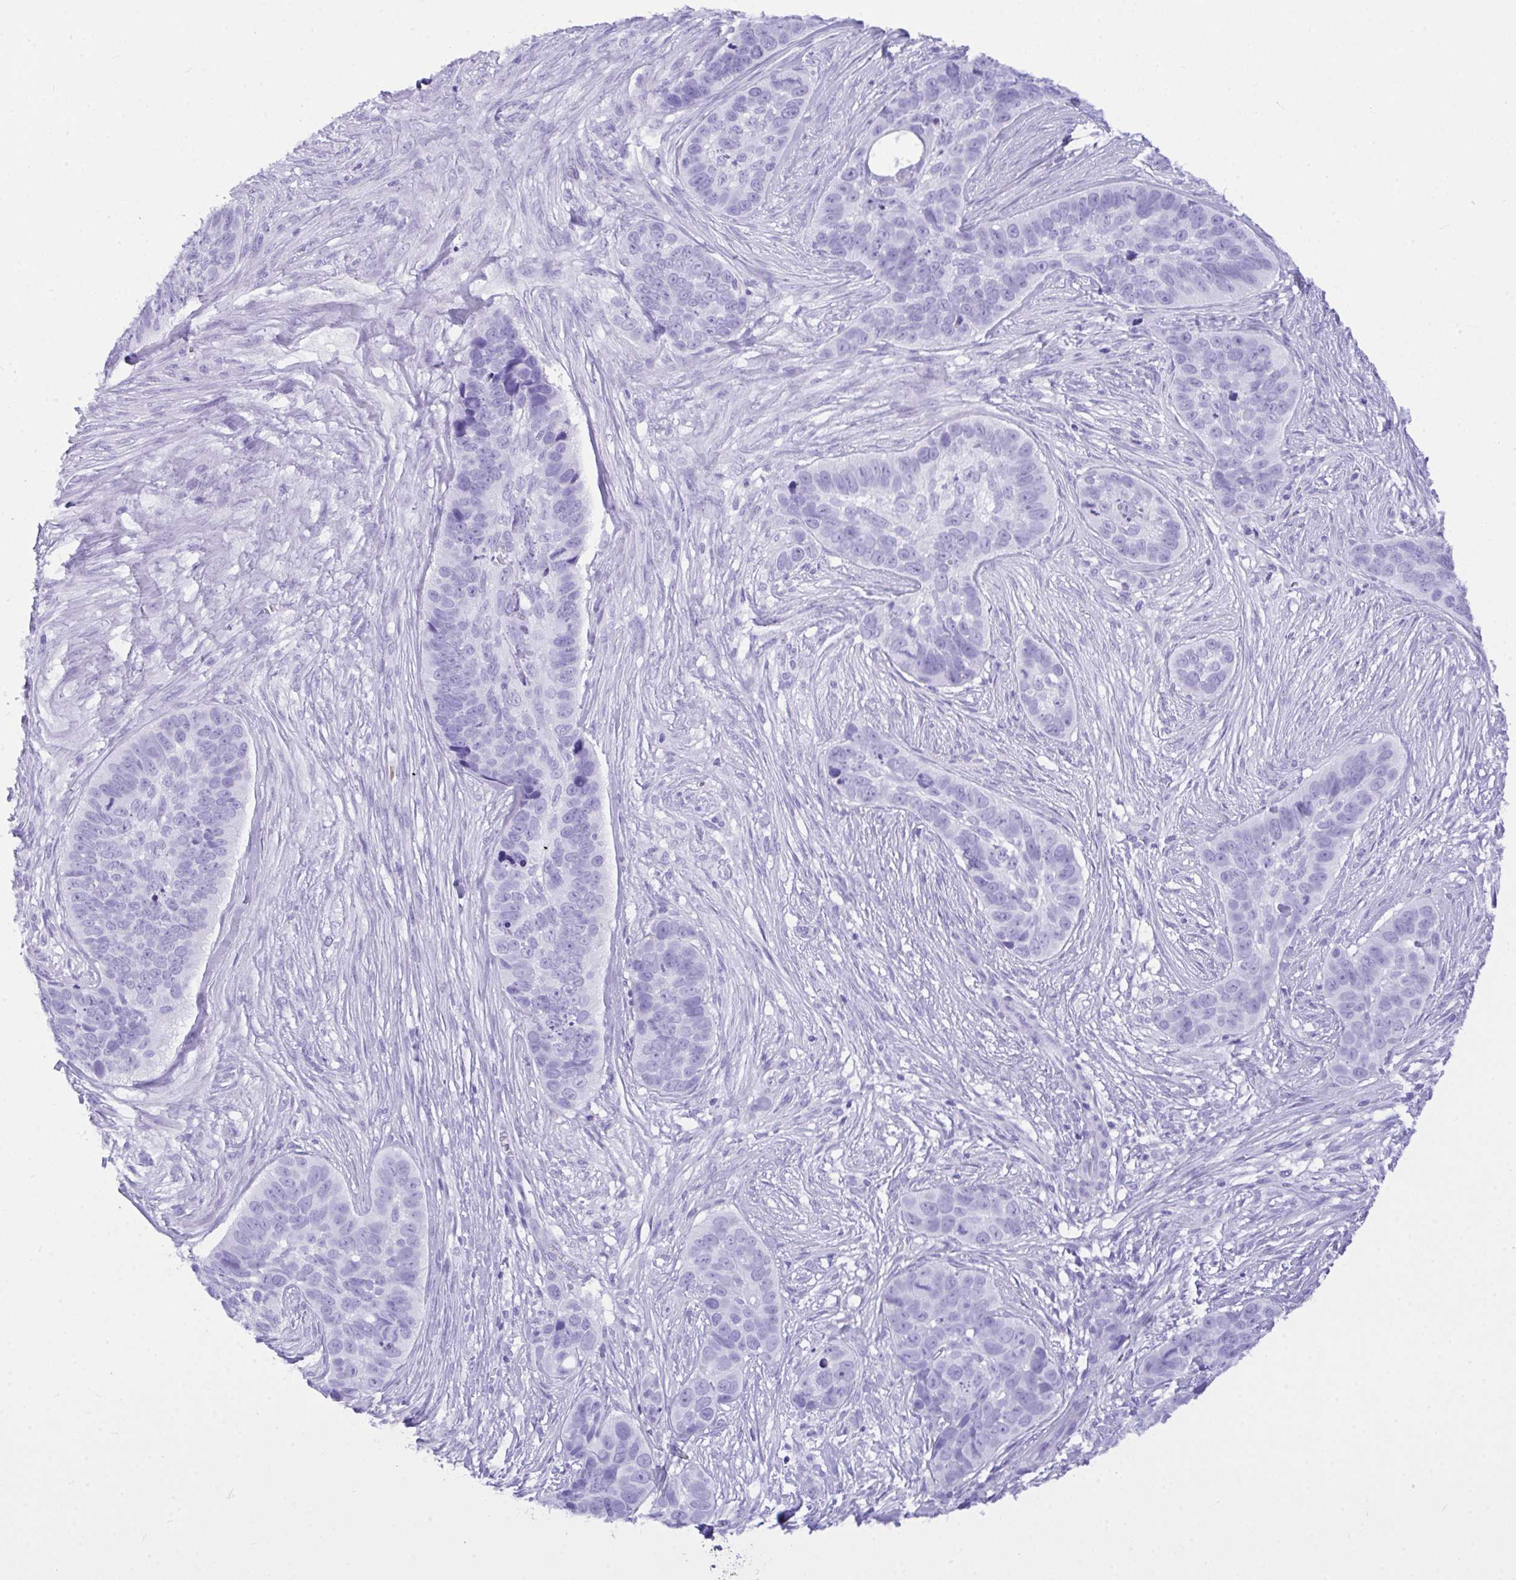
{"staining": {"intensity": "negative", "quantity": "none", "location": "none"}, "tissue": "skin cancer", "cell_type": "Tumor cells", "image_type": "cancer", "snomed": [{"axis": "morphology", "description": "Basal cell carcinoma"}, {"axis": "topography", "description": "Skin"}], "caption": "This is an immunohistochemistry (IHC) image of skin cancer (basal cell carcinoma). There is no staining in tumor cells.", "gene": "BEST4", "patient": {"sex": "female", "age": 82}}